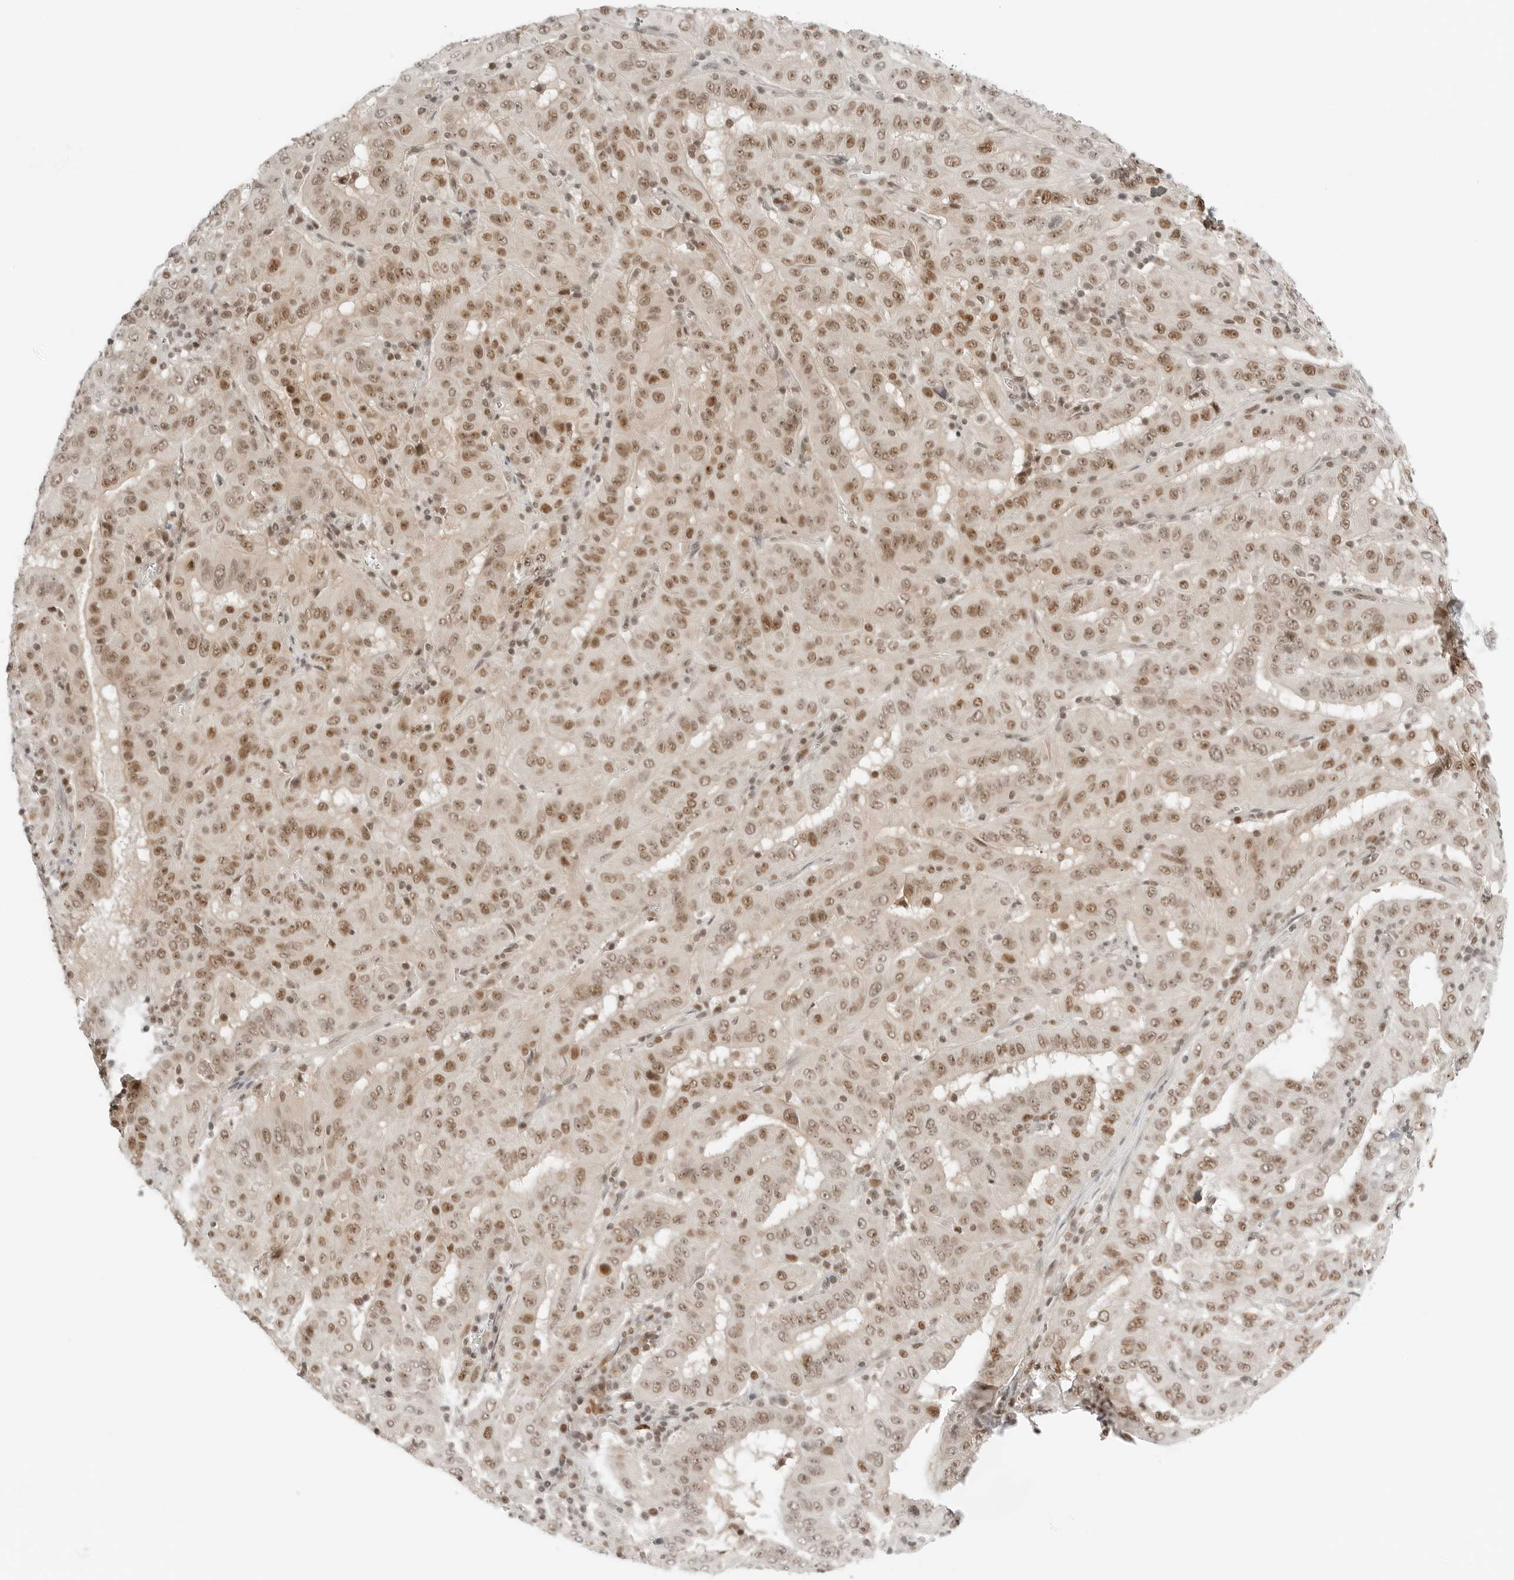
{"staining": {"intensity": "moderate", "quantity": ">75%", "location": "nuclear"}, "tissue": "pancreatic cancer", "cell_type": "Tumor cells", "image_type": "cancer", "snomed": [{"axis": "morphology", "description": "Adenocarcinoma, NOS"}, {"axis": "topography", "description": "Pancreas"}], "caption": "This micrograph reveals IHC staining of human pancreatic cancer, with medium moderate nuclear expression in approximately >75% of tumor cells.", "gene": "CRTC2", "patient": {"sex": "male", "age": 63}}